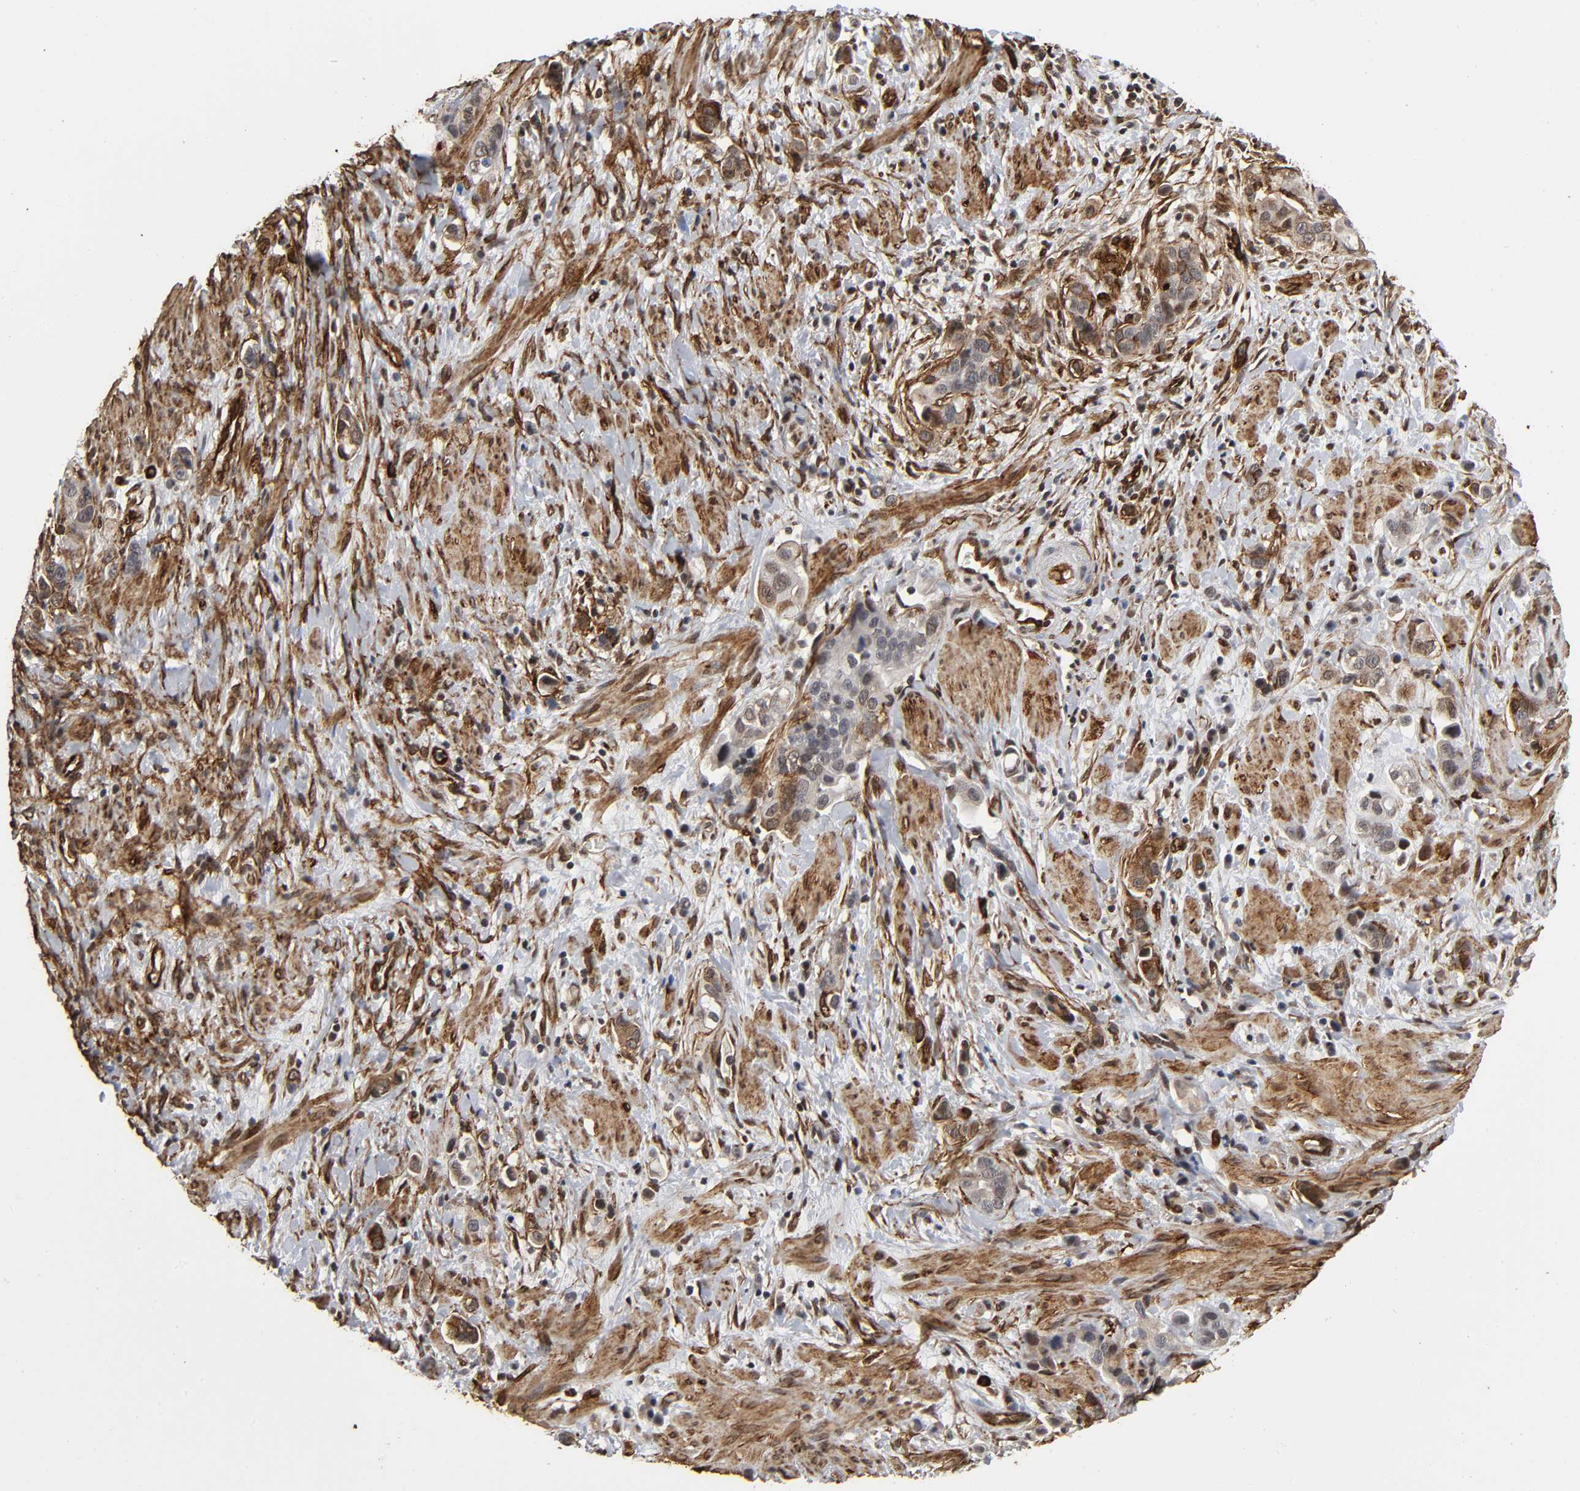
{"staining": {"intensity": "moderate", "quantity": "25%-75%", "location": "cytoplasmic/membranous,nuclear"}, "tissue": "stomach cancer", "cell_type": "Tumor cells", "image_type": "cancer", "snomed": [{"axis": "morphology", "description": "Adenocarcinoma, NOS"}, {"axis": "topography", "description": "Stomach, lower"}], "caption": "Stomach cancer (adenocarcinoma) stained with a brown dye reveals moderate cytoplasmic/membranous and nuclear positive staining in approximately 25%-75% of tumor cells.", "gene": "AHNAK2", "patient": {"sex": "female", "age": 93}}